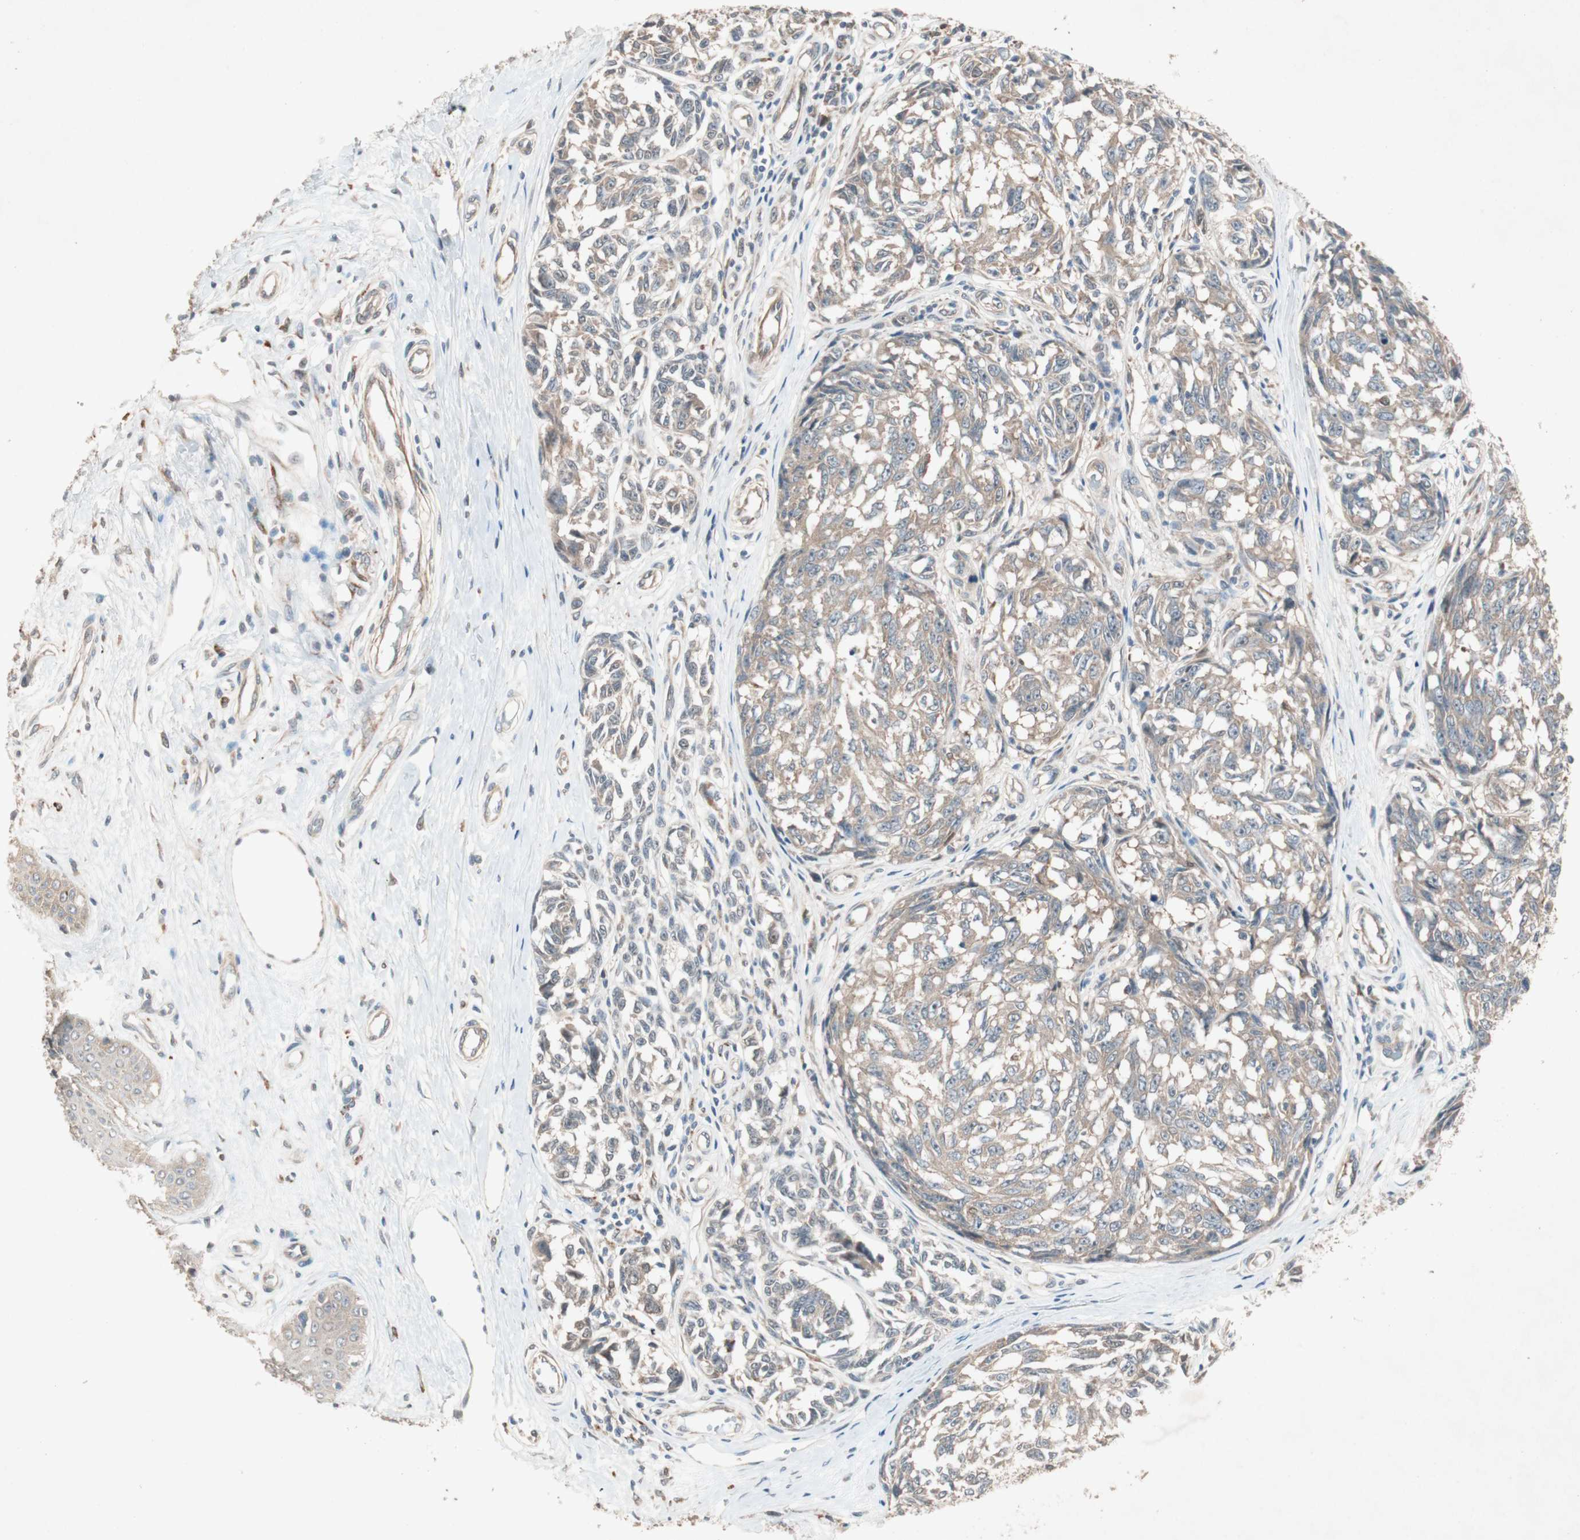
{"staining": {"intensity": "weak", "quantity": "<25%", "location": "cytoplasmic/membranous"}, "tissue": "melanoma", "cell_type": "Tumor cells", "image_type": "cancer", "snomed": [{"axis": "morphology", "description": "Malignant melanoma, NOS"}, {"axis": "topography", "description": "Skin"}], "caption": "This micrograph is of malignant melanoma stained with immunohistochemistry (IHC) to label a protein in brown with the nuclei are counter-stained blue. There is no expression in tumor cells.", "gene": "SDSL", "patient": {"sex": "female", "age": 64}}